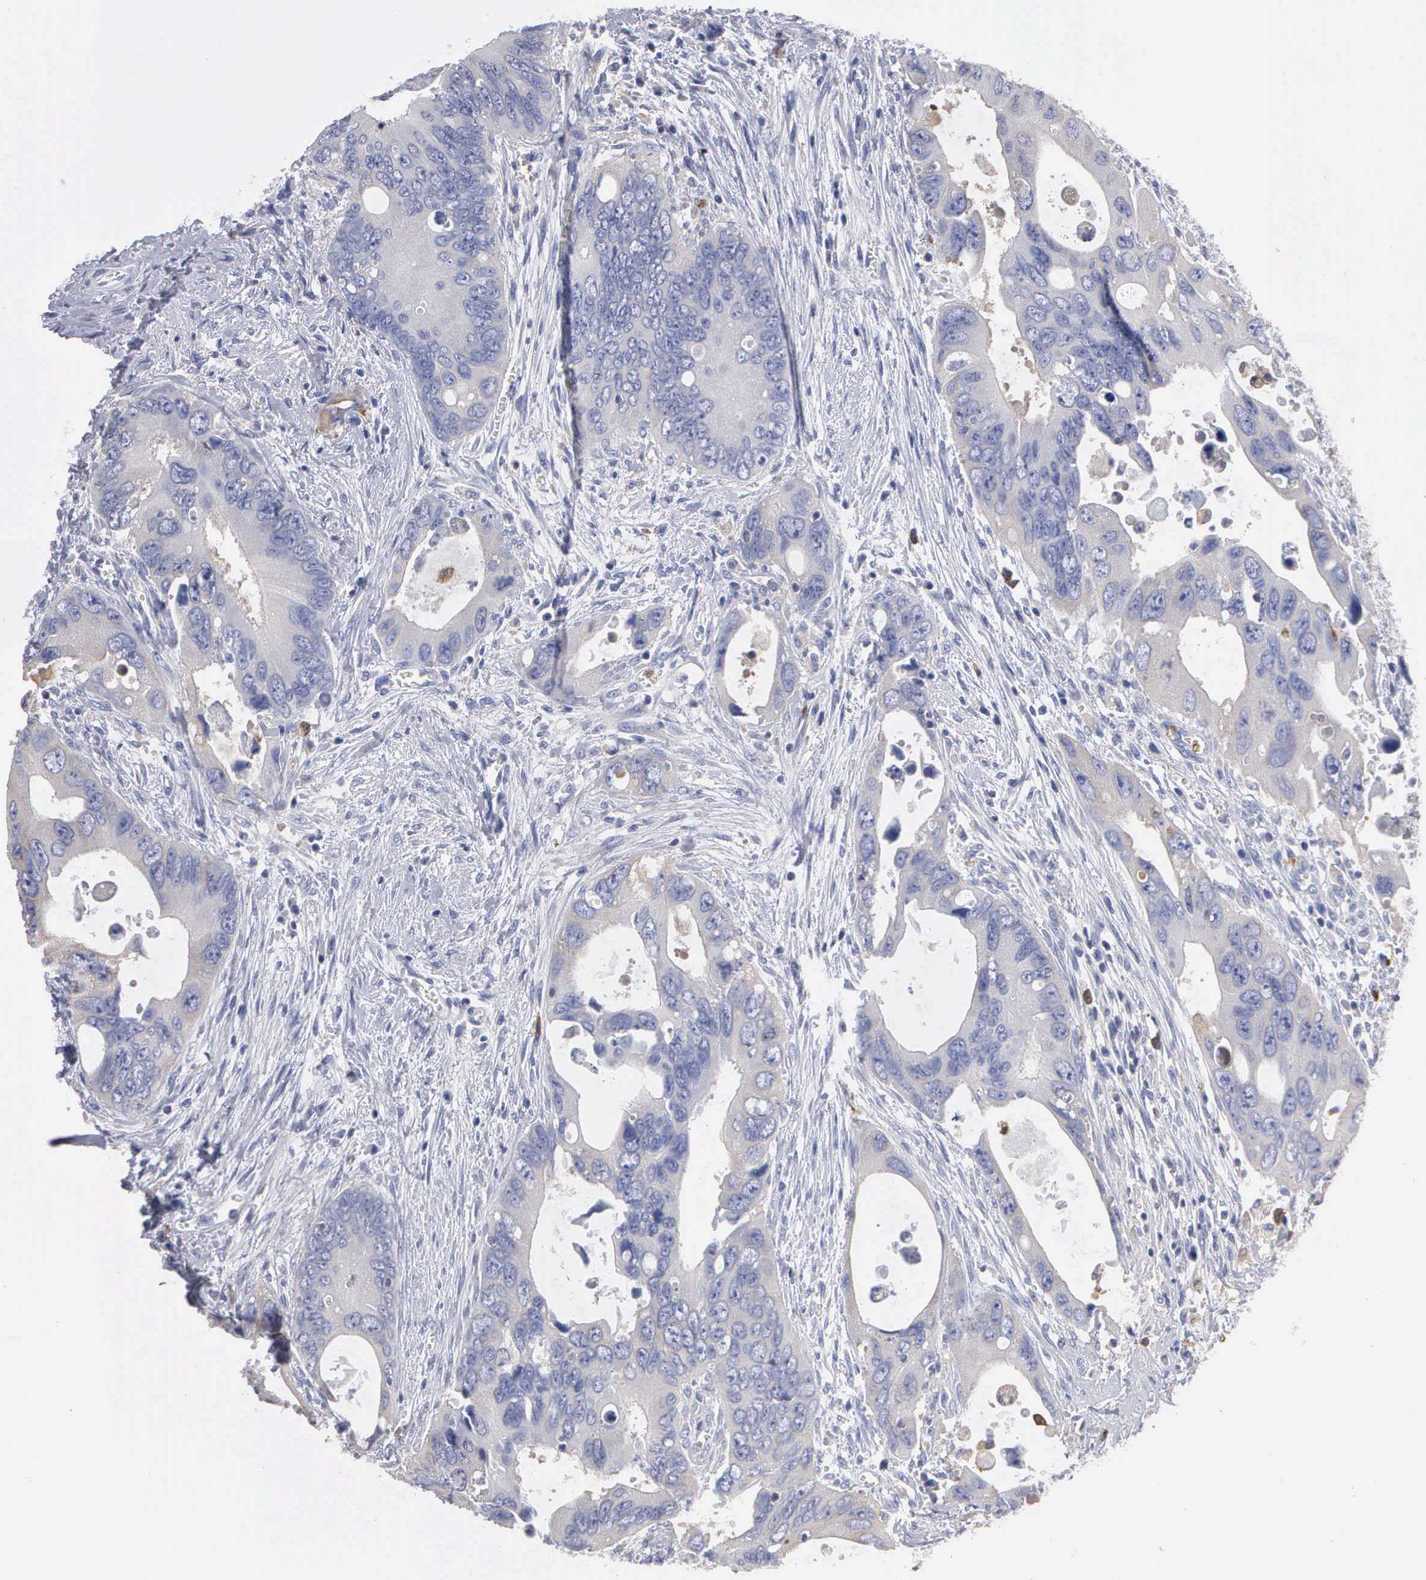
{"staining": {"intensity": "negative", "quantity": "none", "location": "none"}, "tissue": "colorectal cancer", "cell_type": "Tumor cells", "image_type": "cancer", "snomed": [{"axis": "morphology", "description": "Adenocarcinoma, NOS"}, {"axis": "topography", "description": "Rectum"}], "caption": "Immunohistochemical staining of human colorectal cancer exhibits no significant positivity in tumor cells.", "gene": "G6PD", "patient": {"sex": "male", "age": 70}}